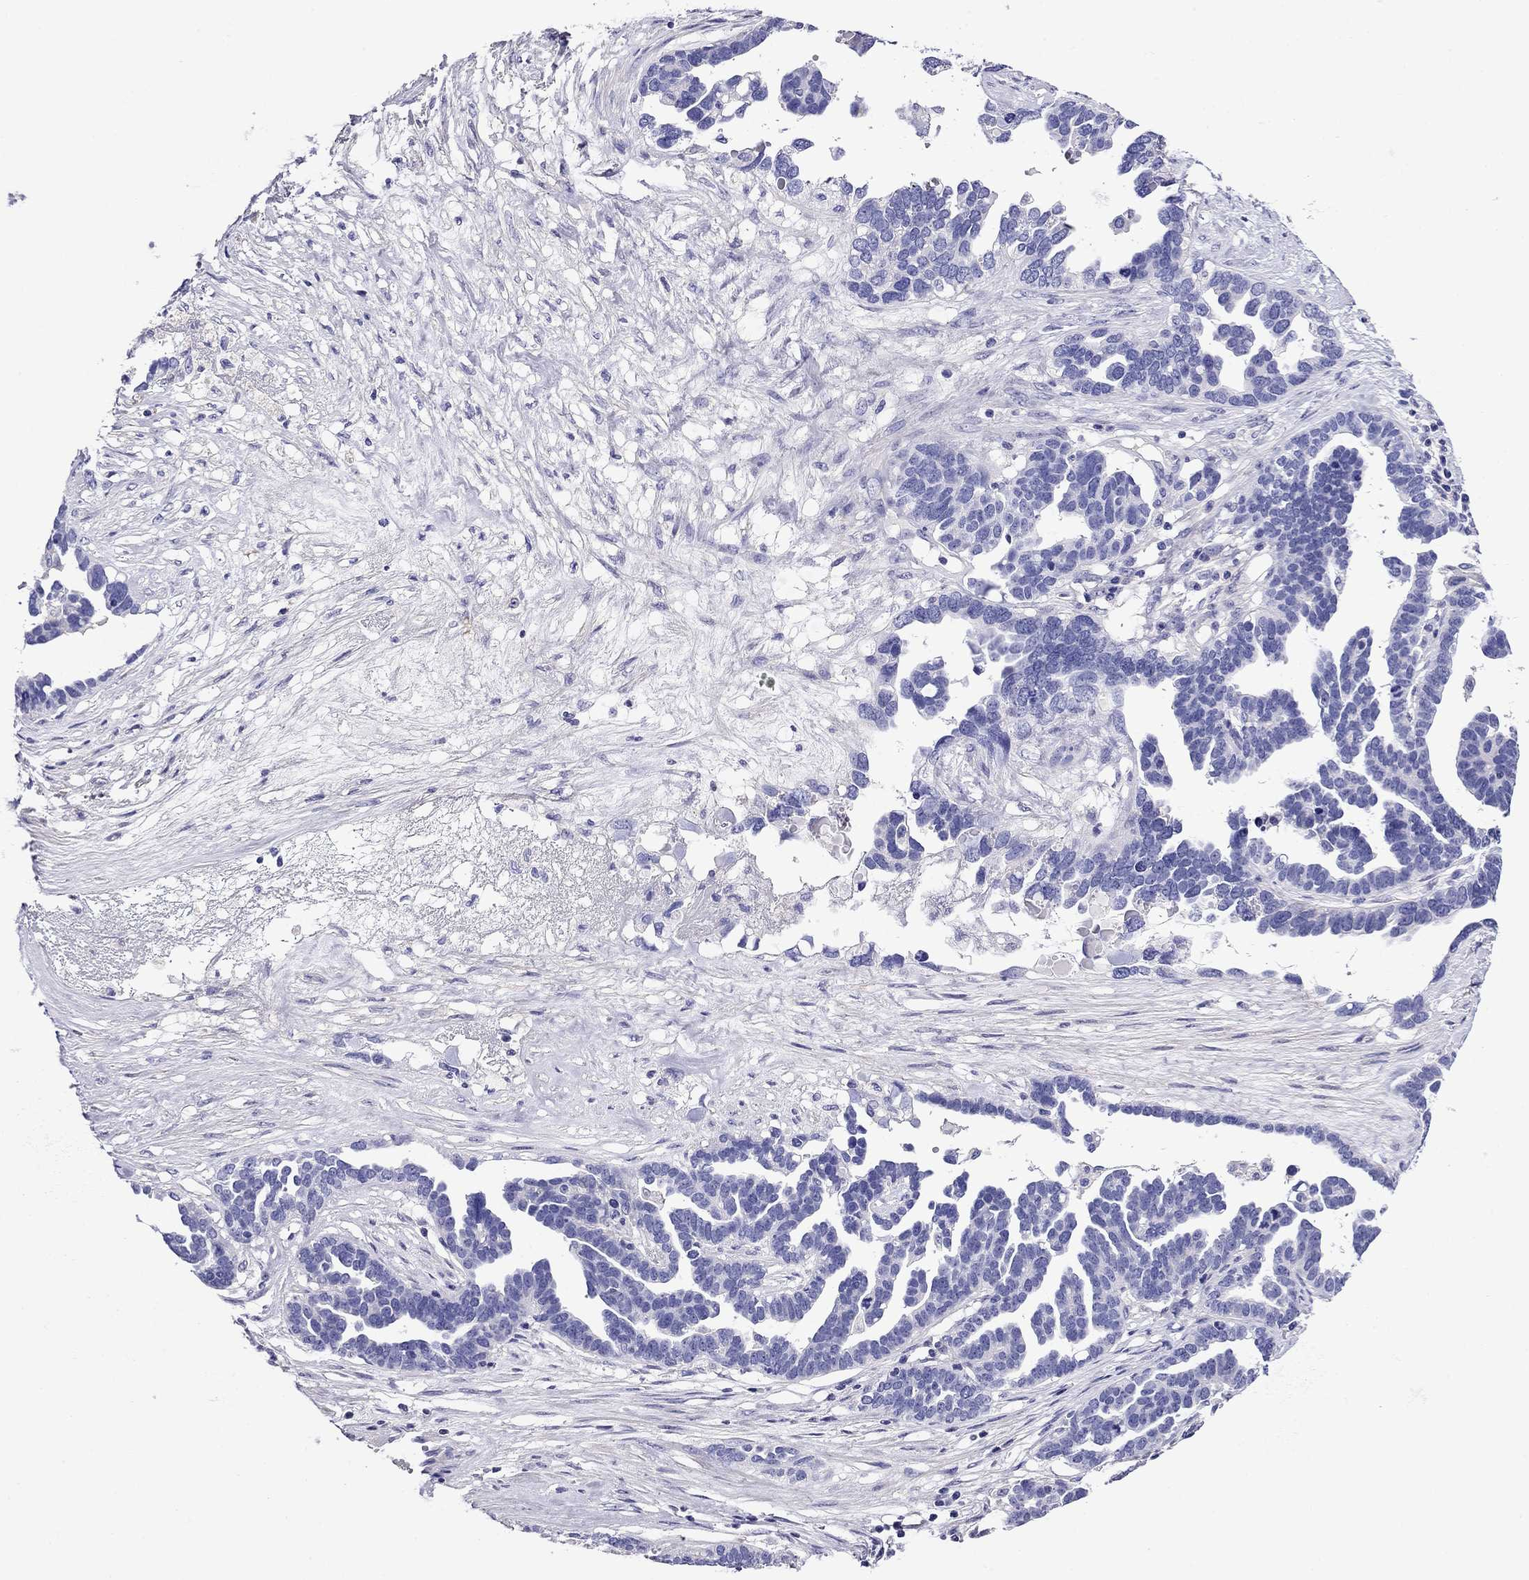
{"staining": {"intensity": "negative", "quantity": "none", "location": "none"}, "tissue": "ovarian cancer", "cell_type": "Tumor cells", "image_type": "cancer", "snomed": [{"axis": "morphology", "description": "Cystadenocarcinoma, serous, NOS"}, {"axis": "topography", "description": "Ovary"}], "caption": "IHC photomicrograph of neoplastic tissue: ovarian serous cystadenocarcinoma stained with DAB (3,3'-diaminobenzidine) exhibits no significant protein expression in tumor cells. (DAB immunohistochemistry (IHC), high magnification).", "gene": "SCG2", "patient": {"sex": "female", "age": 54}}